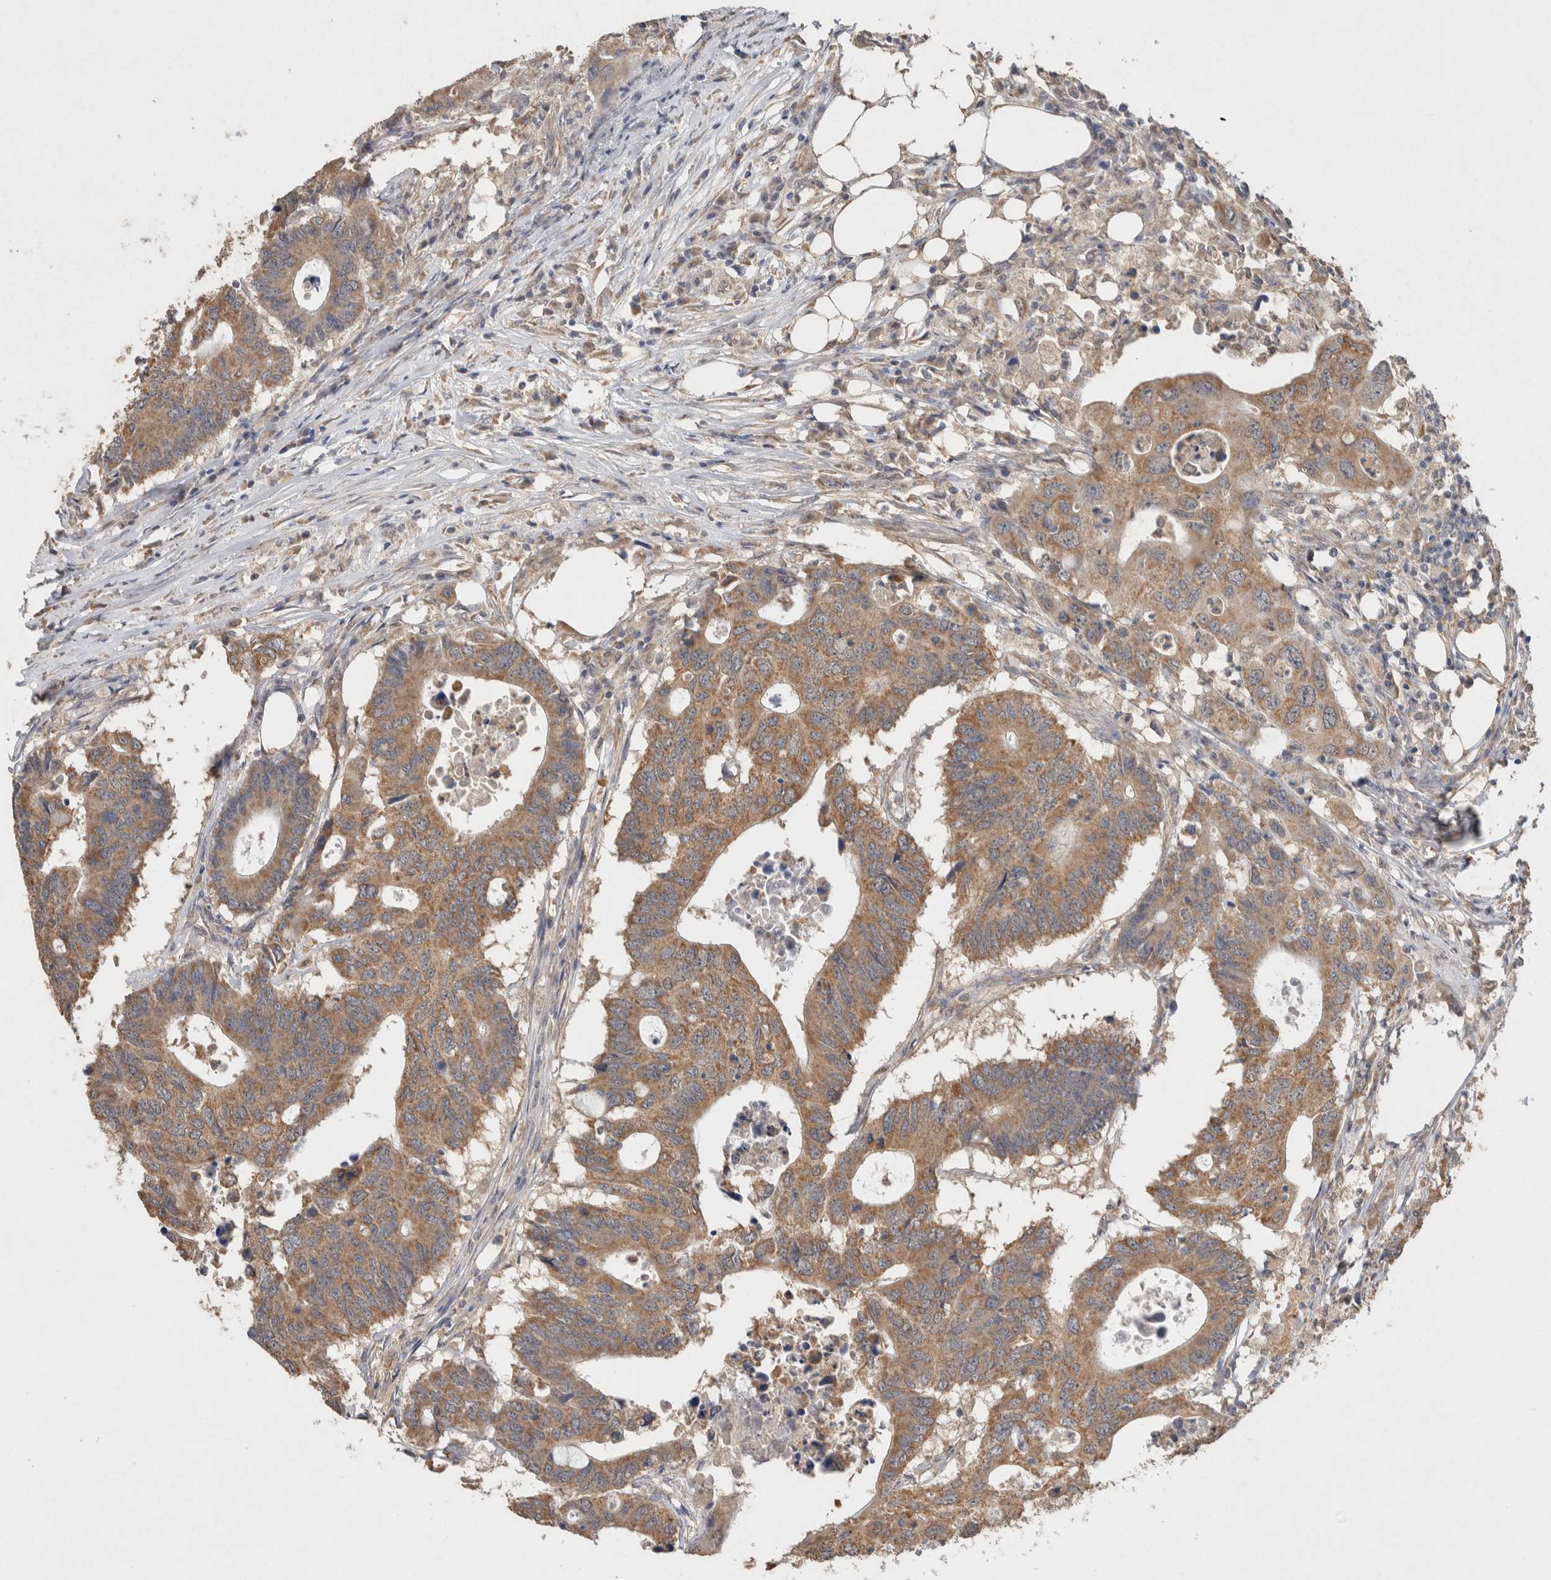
{"staining": {"intensity": "moderate", "quantity": ">75%", "location": "cytoplasmic/membranous"}, "tissue": "colorectal cancer", "cell_type": "Tumor cells", "image_type": "cancer", "snomed": [{"axis": "morphology", "description": "Adenocarcinoma, NOS"}, {"axis": "topography", "description": "Colon"}], "caption": "Immunohistochemistry staining of colorectal adenocarcinoma, which reveals medium levels of moderate cytoplasmic/membranous positivity in approximately >75% of tumor cells indicating moderate cytoplasmic/membranous protein expression. The staining was performed using DAB (brown) for protein detection and nuclei were counterstained in hematoxylin (blue).", "gene": "RAB14", "patient": {"sex": "male", "age": 71}}